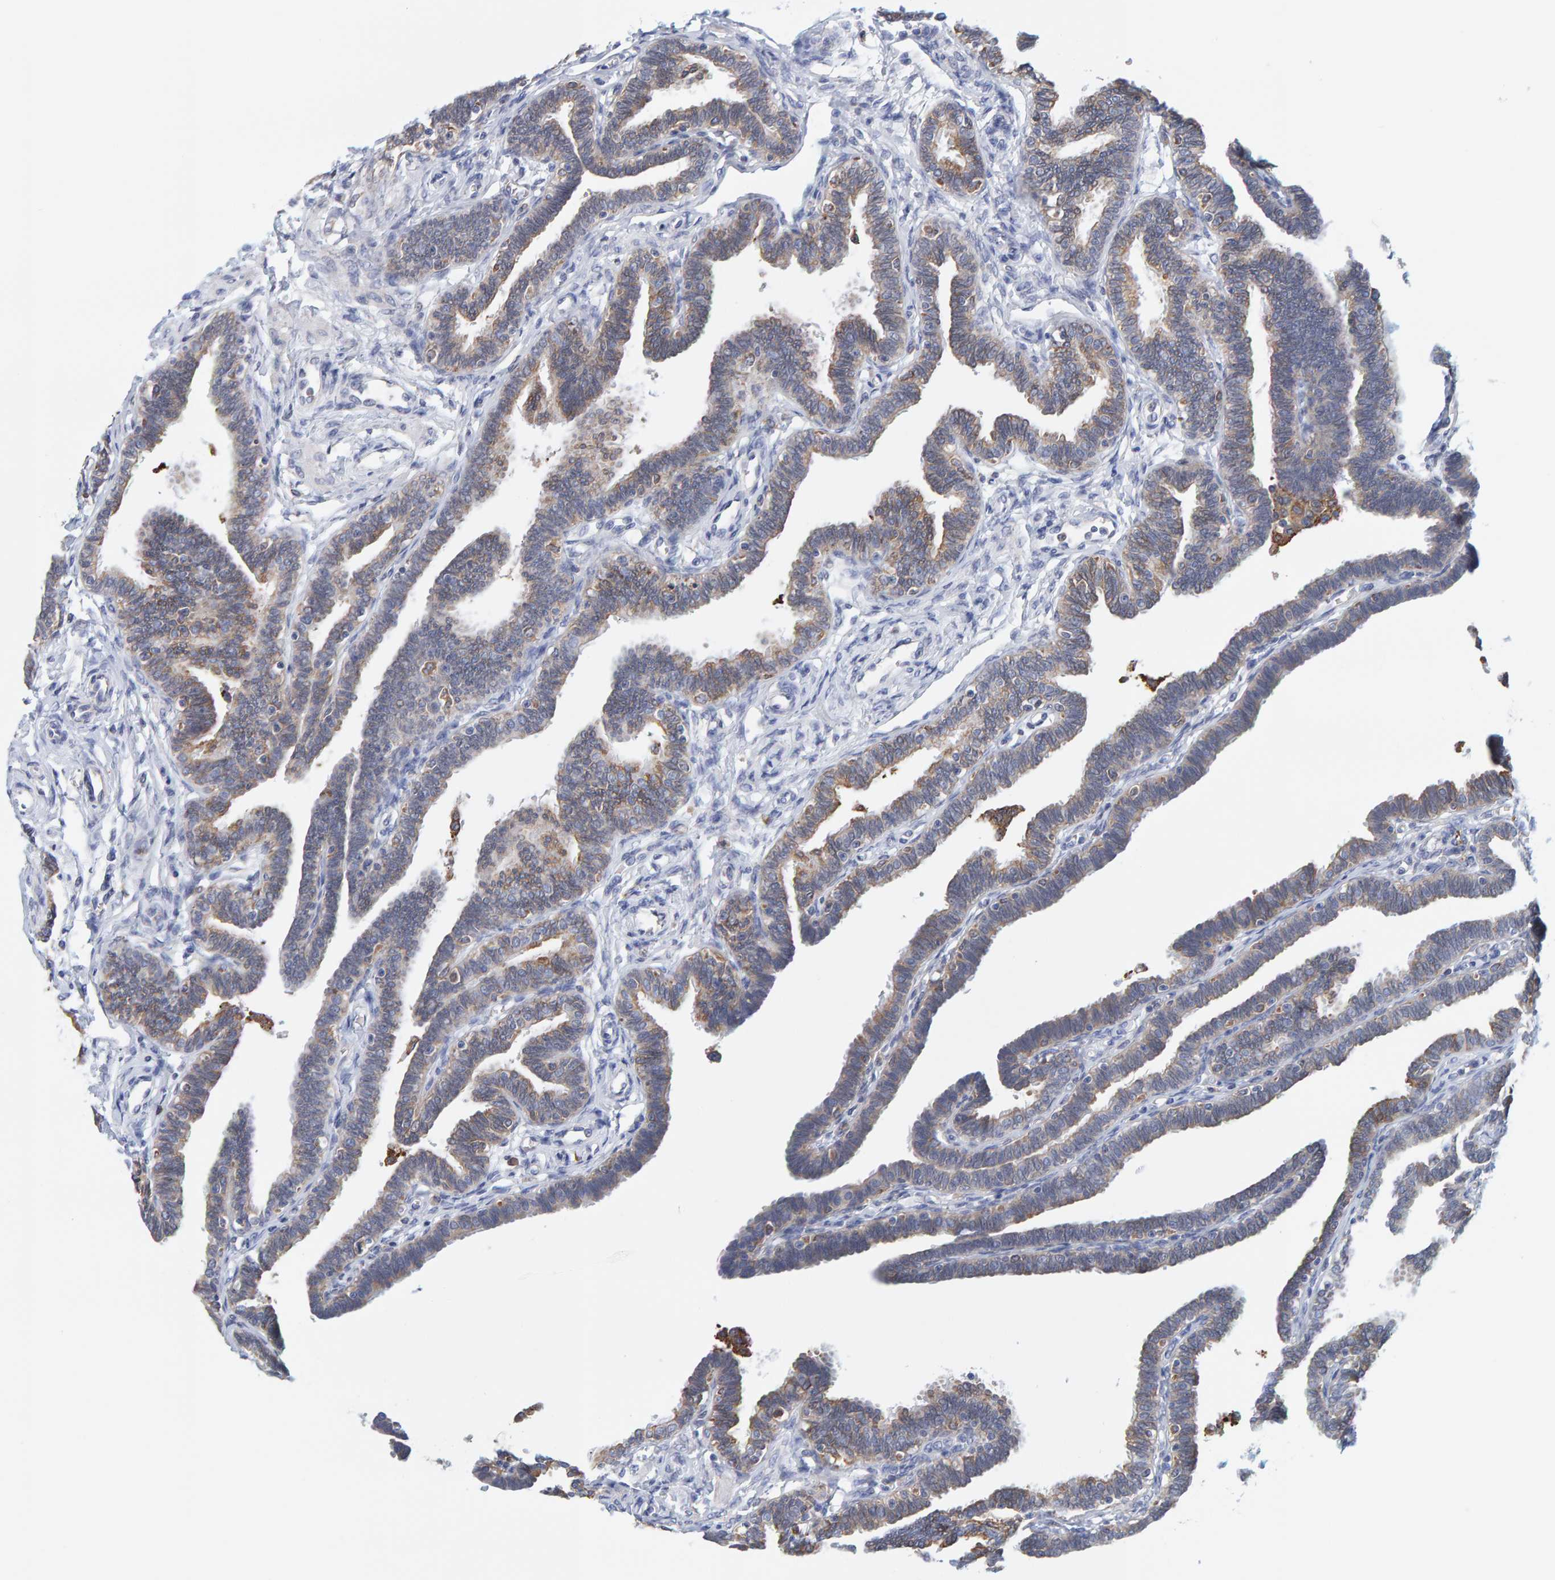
{"staining": {"intensity": "moderate", "quantity": "25%-75%", "location": "cytoplasmic/membranous"}, "tissue": "fallopian tube", "cell_type": "Glandular cells", "image_type": "normal", "snomed": [{"axis": "morphology", "description": "Normal tissue, NOS"}, {"axis": "topography", "description": "Fallopian tube"}, {"axis": "topography", "description": "Ovary"}], "caption": "About 25%-75% of glandular cells in benign human fallopian tube display moderate cytoplasmic/membranous protein staining as visualized by brown immunohistochemical staining.", "gene": "SGPL1", "patient": {"sex": "female", "age": 23}}